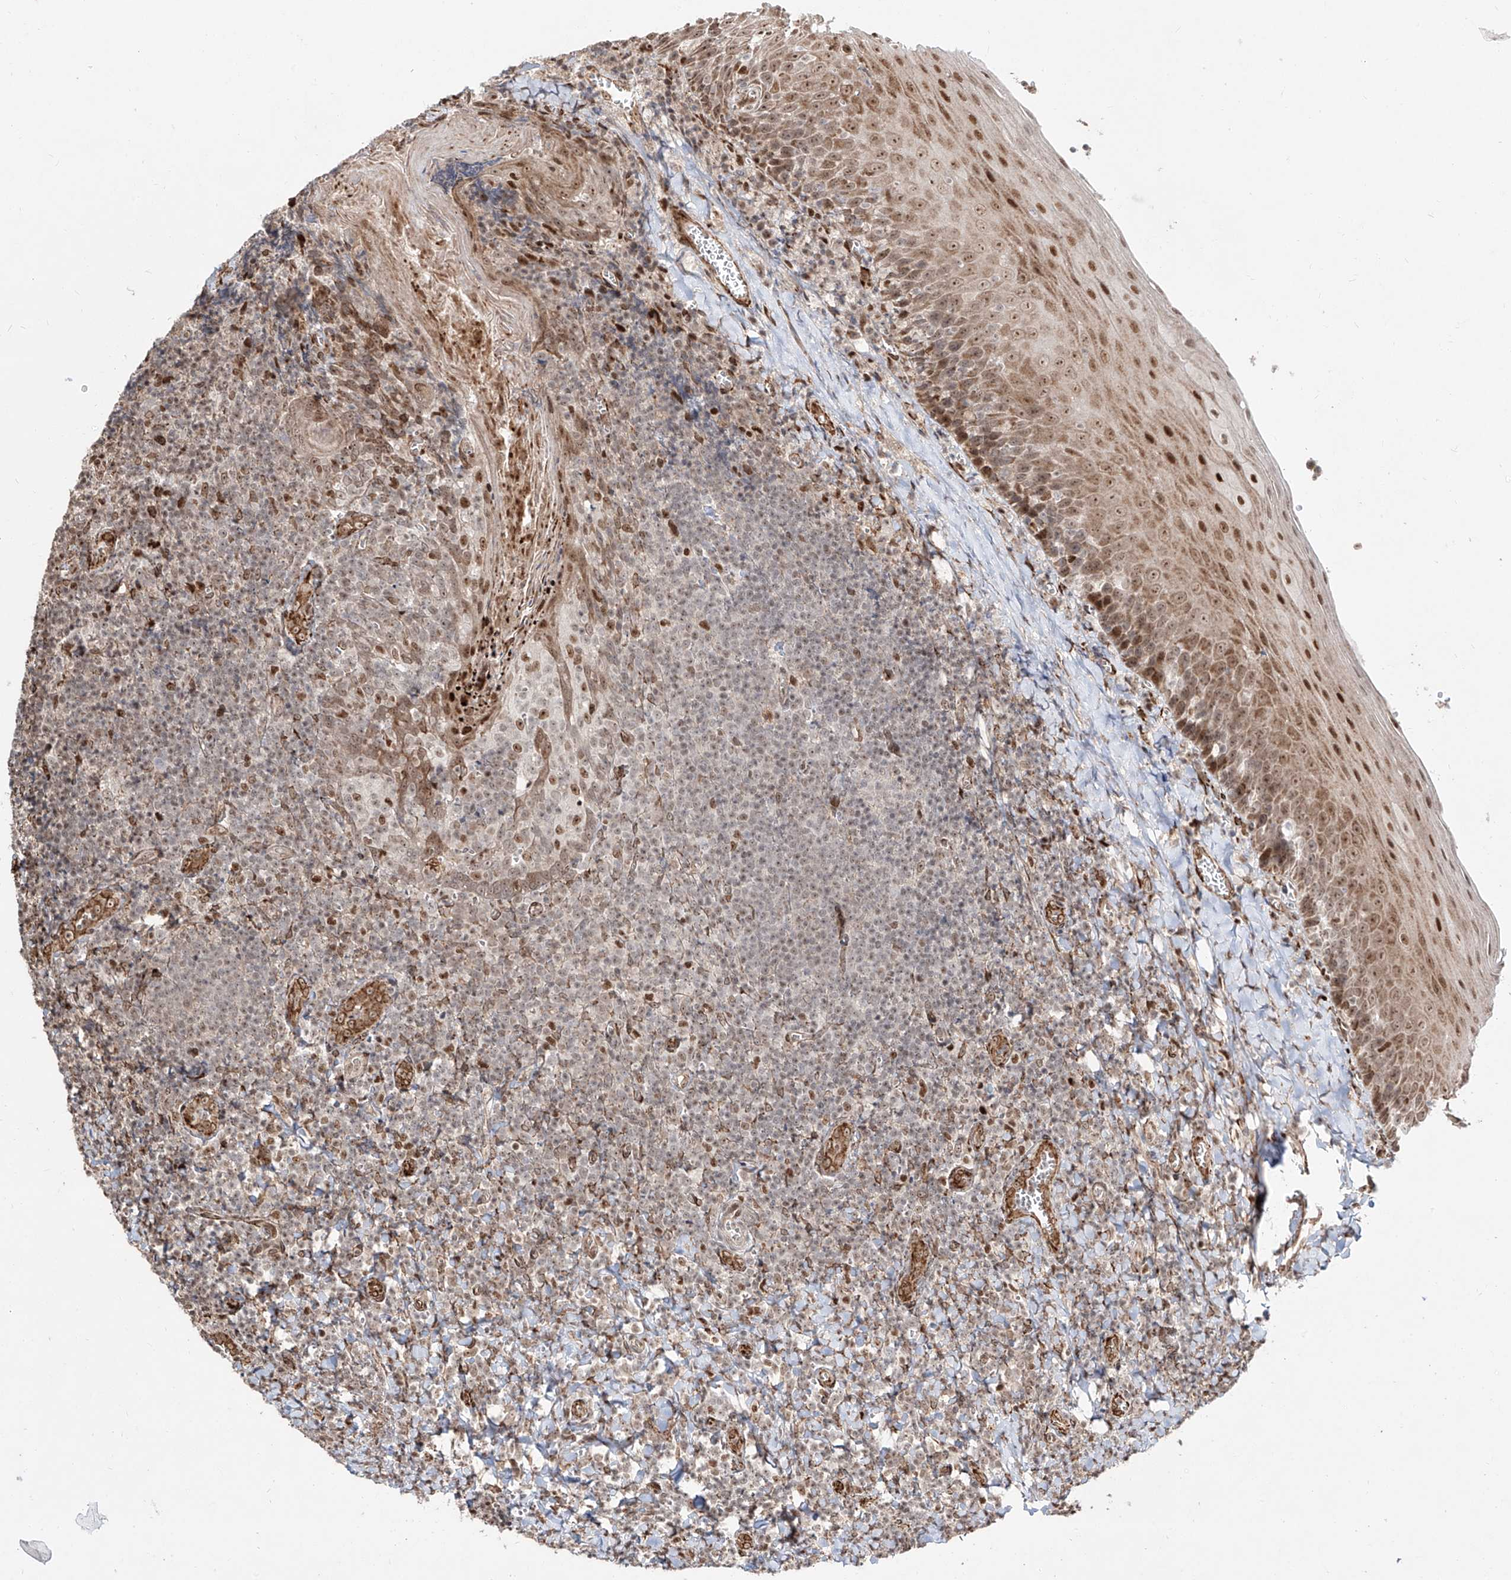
{"staining": {"intensity": "moderate", "quantity": "<25%", "location": "nuclear"}, "tissue": "tonsil", "cell_type": "Germinal center cells", "image_type": "normal", "snomed": [{"axis": "morphology", "description": "Normal tissue, NOS"}, {"axis": "topography", "description": "Tonsil"}], "caption": "A brown stain highlights moderate nuclear positivity of a protein in germinal center cells of benign human tonsil.", "gene": "ZNF710", "patient": {"sex": "male", "age": 27}}